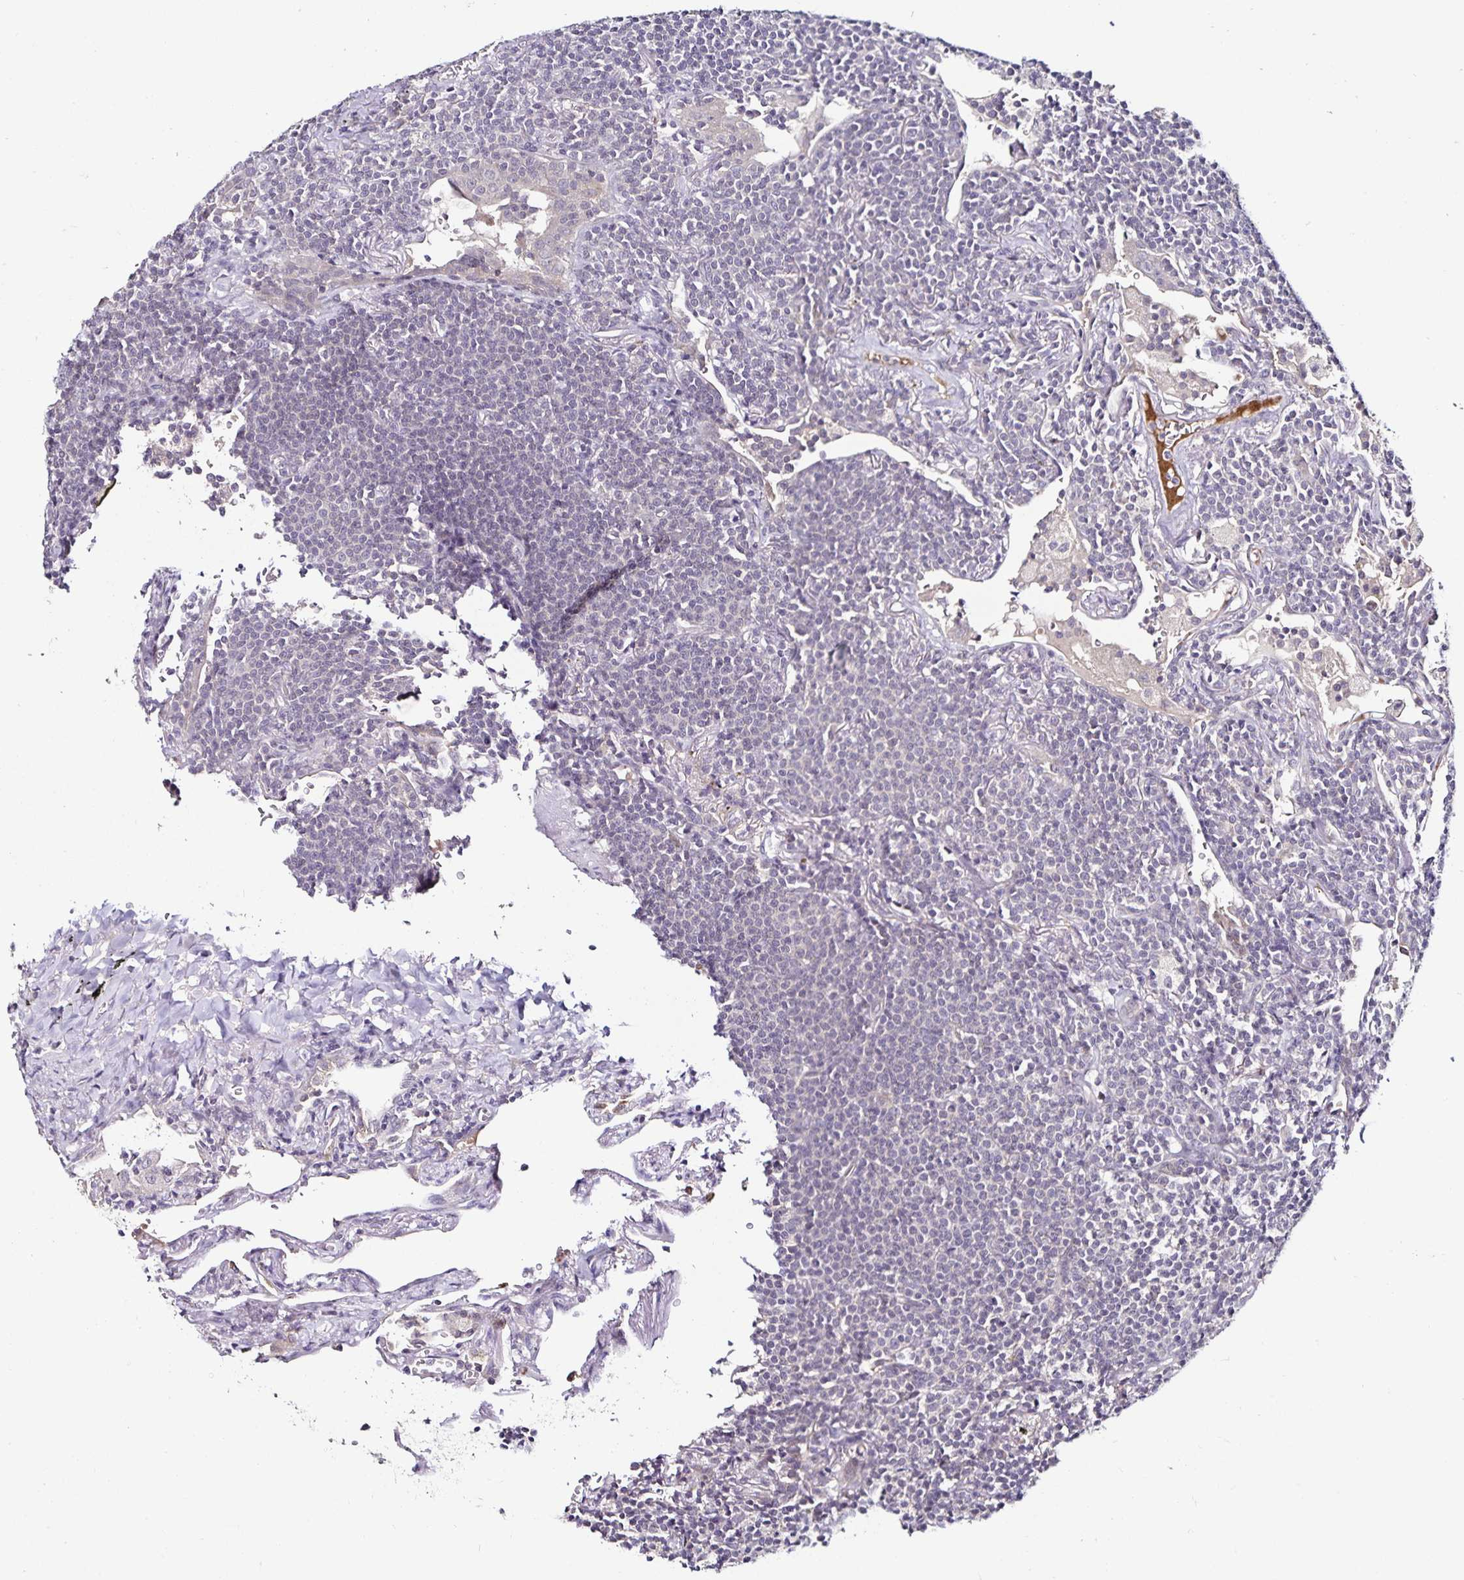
{"staining": {"intensity": "negative", "quantity": "none", "location": "none"}, "tissue": "lymphoma", "cell_type": "Tumor cells", "image_type": "cancer", "snomed": [{"axis": "morphology", "description": "Malignant lymphoma, non-Hodgkin's type, Low grade"}, {"axis": "topography", "description": "Lung"}], "caption": "IHC micrograph of low-grade malignant lymphoma, non-Hodgkin's type stained for a protein (brown), which shows no expression in tumor cells.", "gene": "ACSL5", "patient": {"sex": "female", "age": 71}}